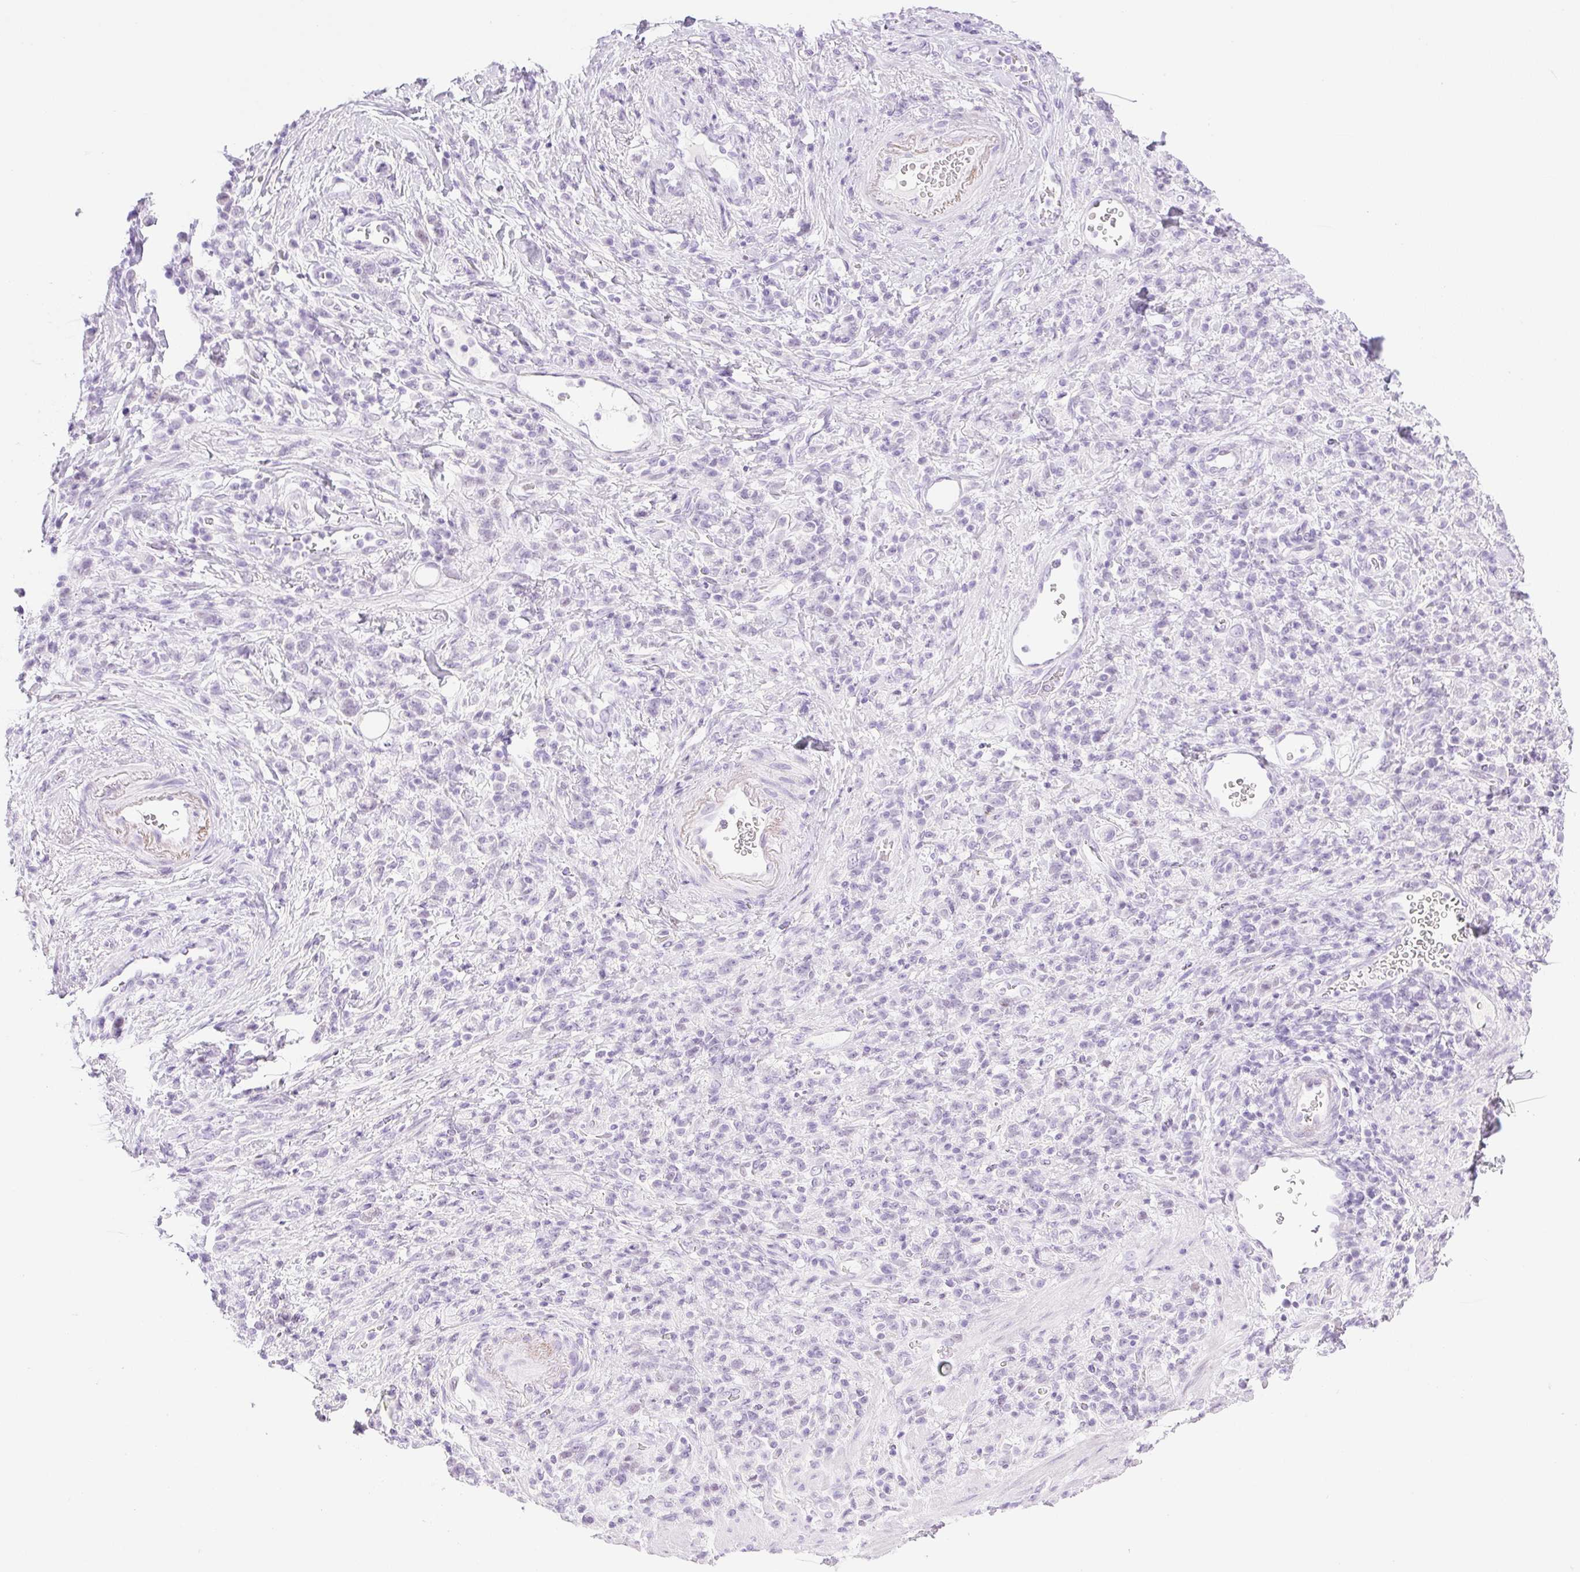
{"staining": {"intensity": "negative", "quantity": "none", "location": "none"}, "tissue": "stomach cancer", "cell_type": "Tumor cells", "image_type": "cancer", "snomed": [{"axis": "morphology", "description": "Adenocarcinoma, NOS"}, {"axis": "topography", "description": "Stomach"}], "caption": "Immunohistochemical staining of stomach adenocarcinoma displays no significant positivity in tumor cells.", "gene": "SPRR4", "patient": {"sex": "male", "age": 77}}